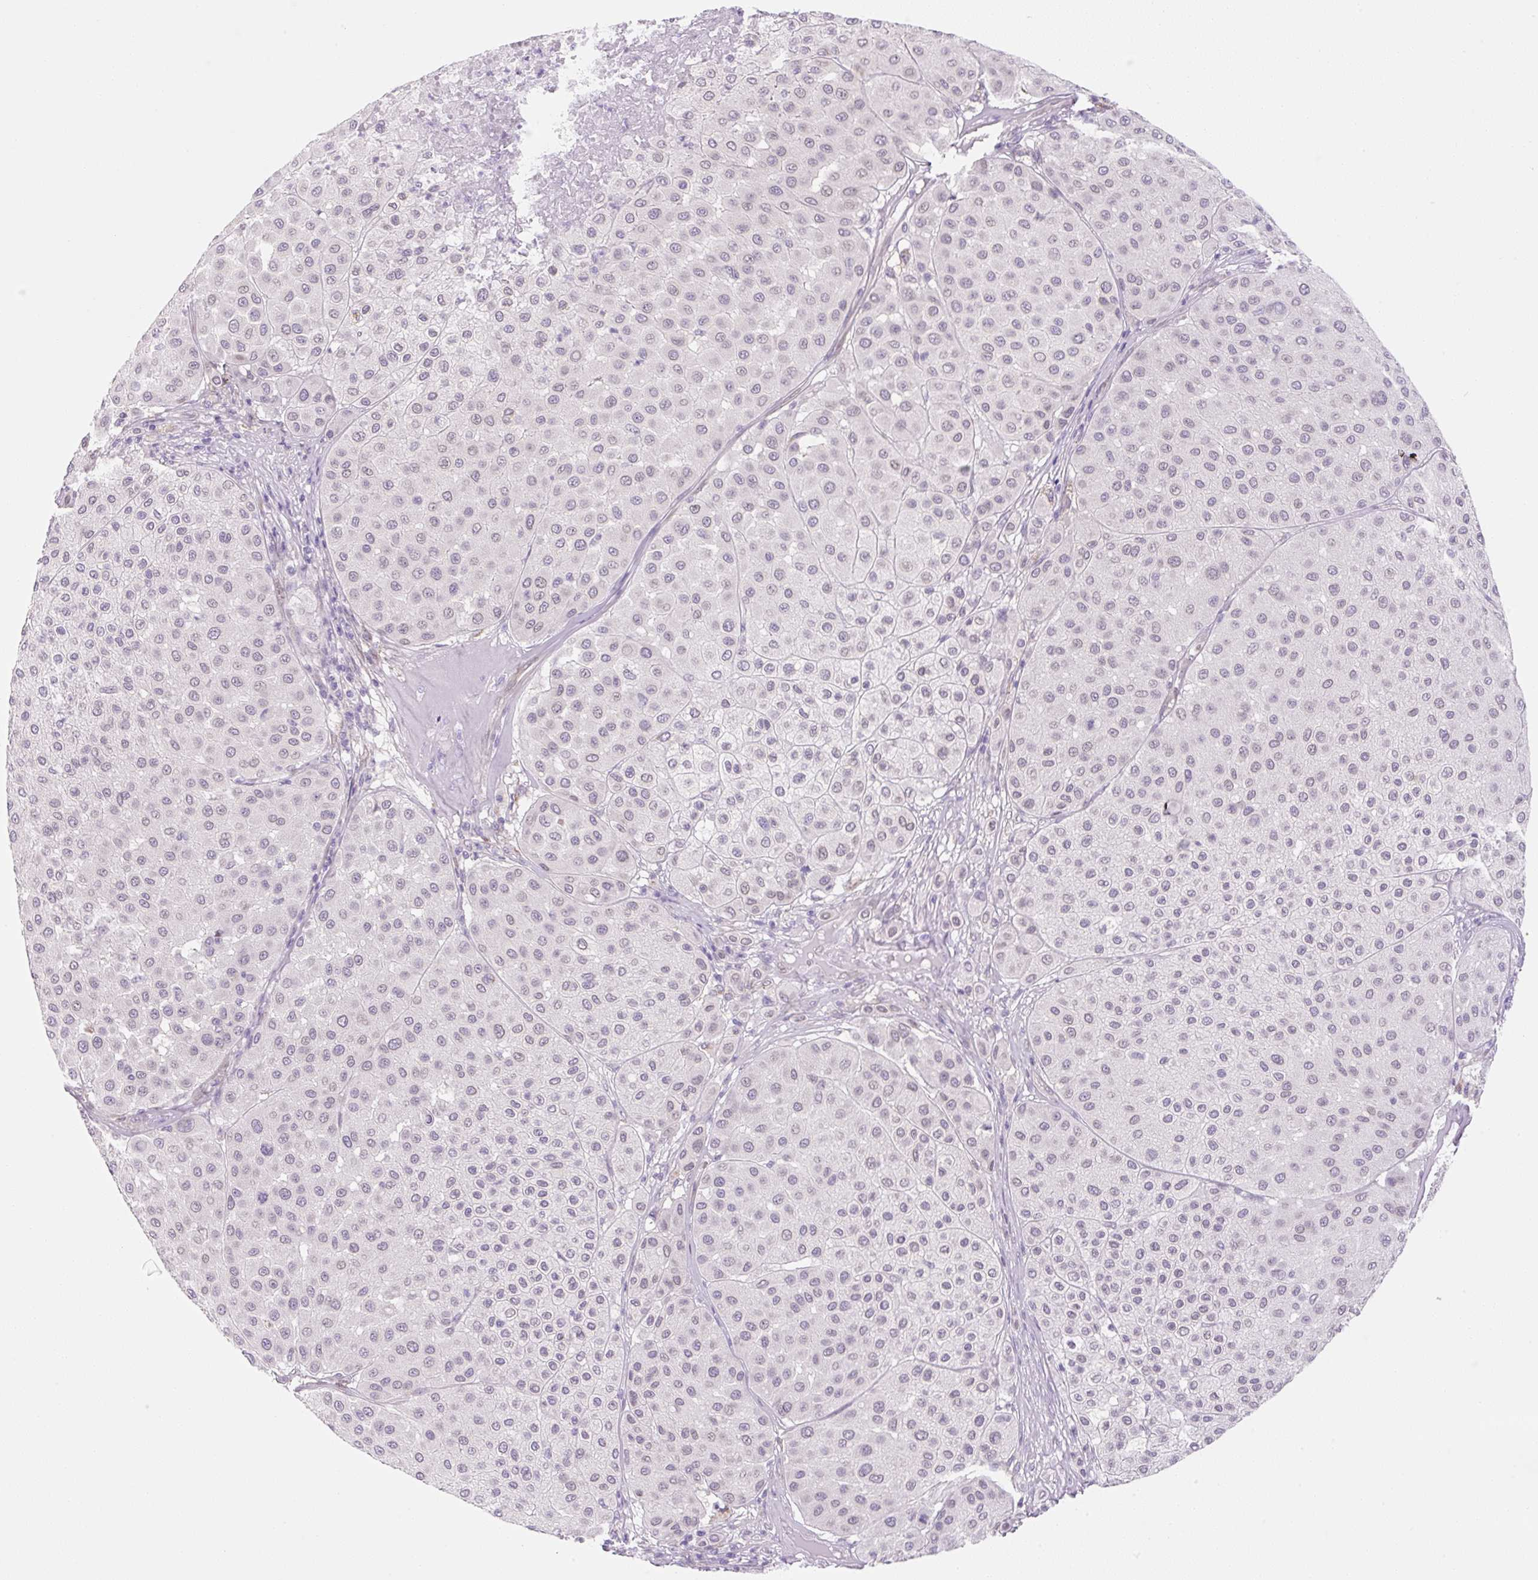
{"staining": {"intensity": "weak", "quantity": "25%-75%", "location": "nuclear"}, "tissue": "melanoma", "cell_type": "Tumor cells", "image_type": "cancer", "snomed": [{"axis": "morphology", "description": "Malignant melanoma, Metastatic site"}, {"axis": "topography", "description": "Smooth muscle"}], "caption": "This is a photomicrograph of immunohistochemistry staining of malignant melanoma (metastatic site), which shows weak positivity in the nuclear of tumor cells.", "gene": "SYNE3", "patient": {"sex": "male", "age": 41}}